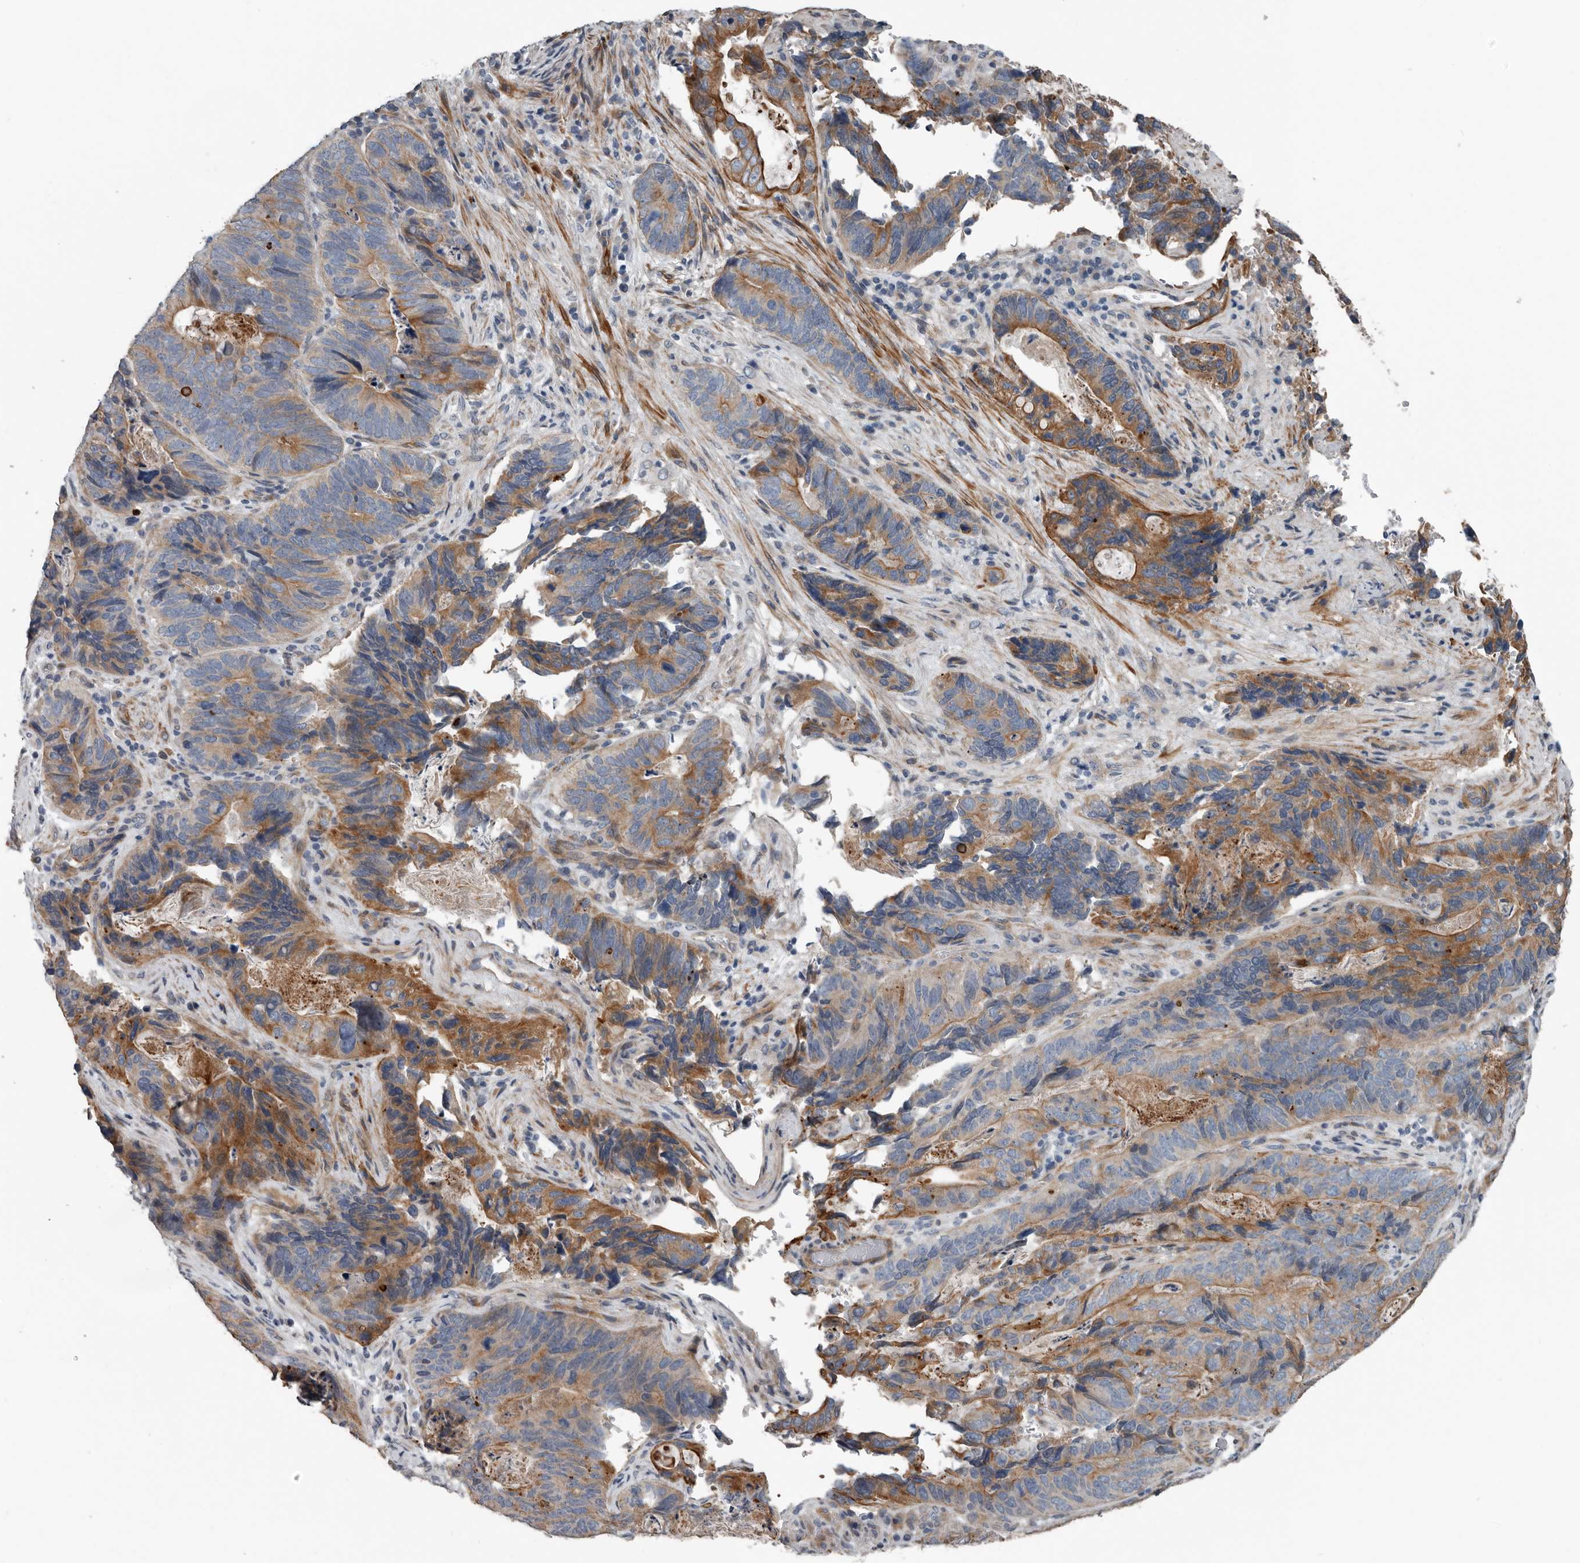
{"staining": {"intensity": "moderate", "quantity": ">75%", "location": "cytoplasmic/membranous"}, "tissue": "stomach cancer", "cell_type": "Tumor cells", "image_type": "cancer", "snomed": [{"axis": "morphology", "description": "Normal tissue, NOS"}, {"axis": "morphology", "description": "Adenocarcinoma, NOS"}, {"axis": "topography", "description": "Stomach"}], "caption": "Stomach adenocarcinoma tissue displays moderate cytoplasmic/membranous staining in approximately >75% of tumor cells, visualized by immunohistochemistry. (Stains: DAB in brown, nuclei in blue, Microscopy: brightfield microscopy at high magnification).", "gene": "DPY19L4", "patient": {"sex": "female", "age": 89}}